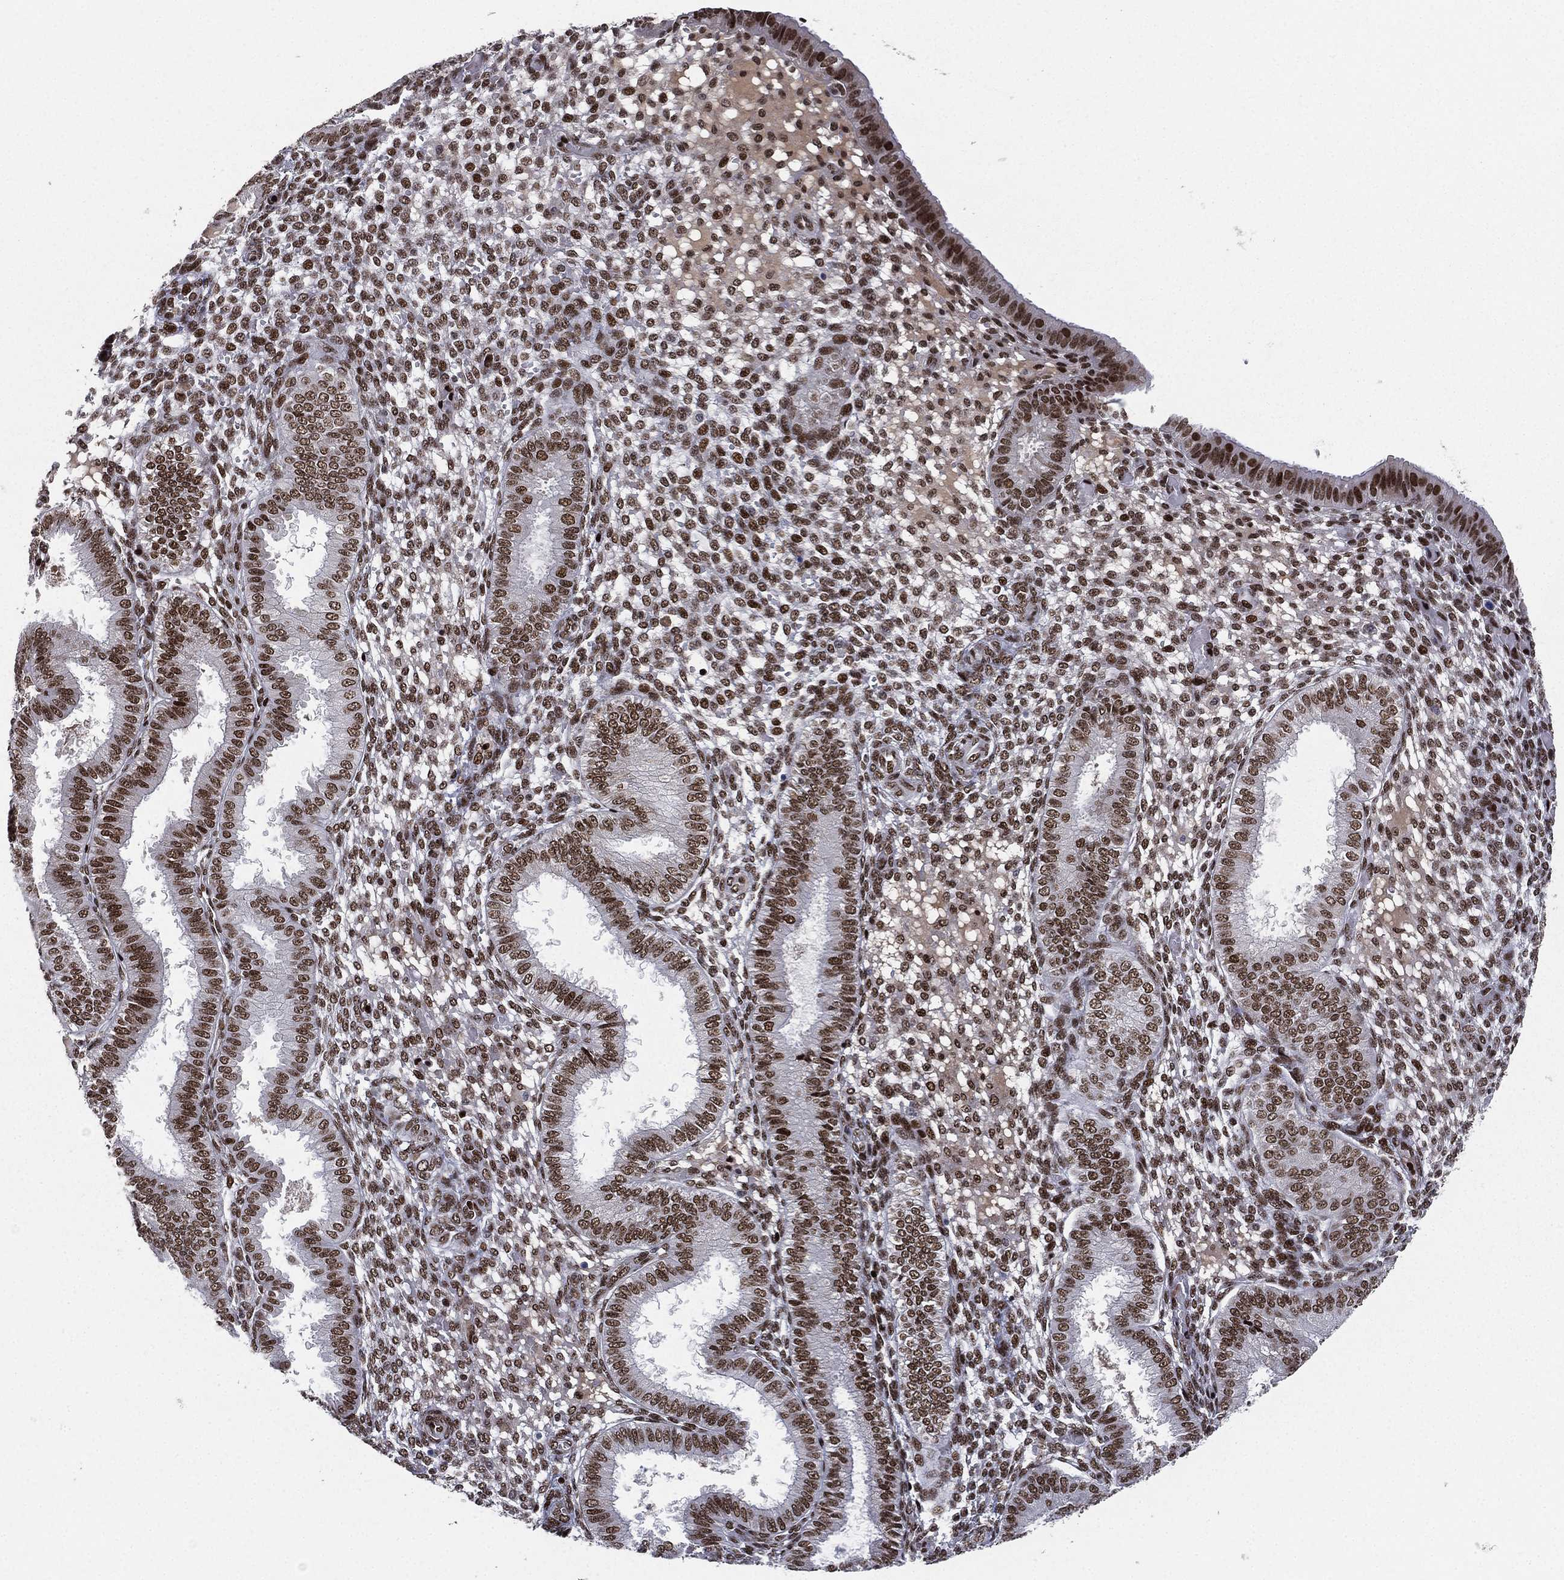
{"staining": {"intensity": "strong", "quantity": ">75%", "location": "nuclear"}, "tissue": "endometrium", "cell_type": "Cells in endometrial stroma", "image_type": "normal", "snomed": [{"axis": "morphology", "description": "Normal tissue, NOS"}, {"axis": "topography", "description": "Endometrium"}], "caption": "A brown stain shows strong nuclear staining of a protein in cells in endometrial stroma of normal endometrium.", "gene": "RTF1", "patient": {"sex": "female", "age": 43}}